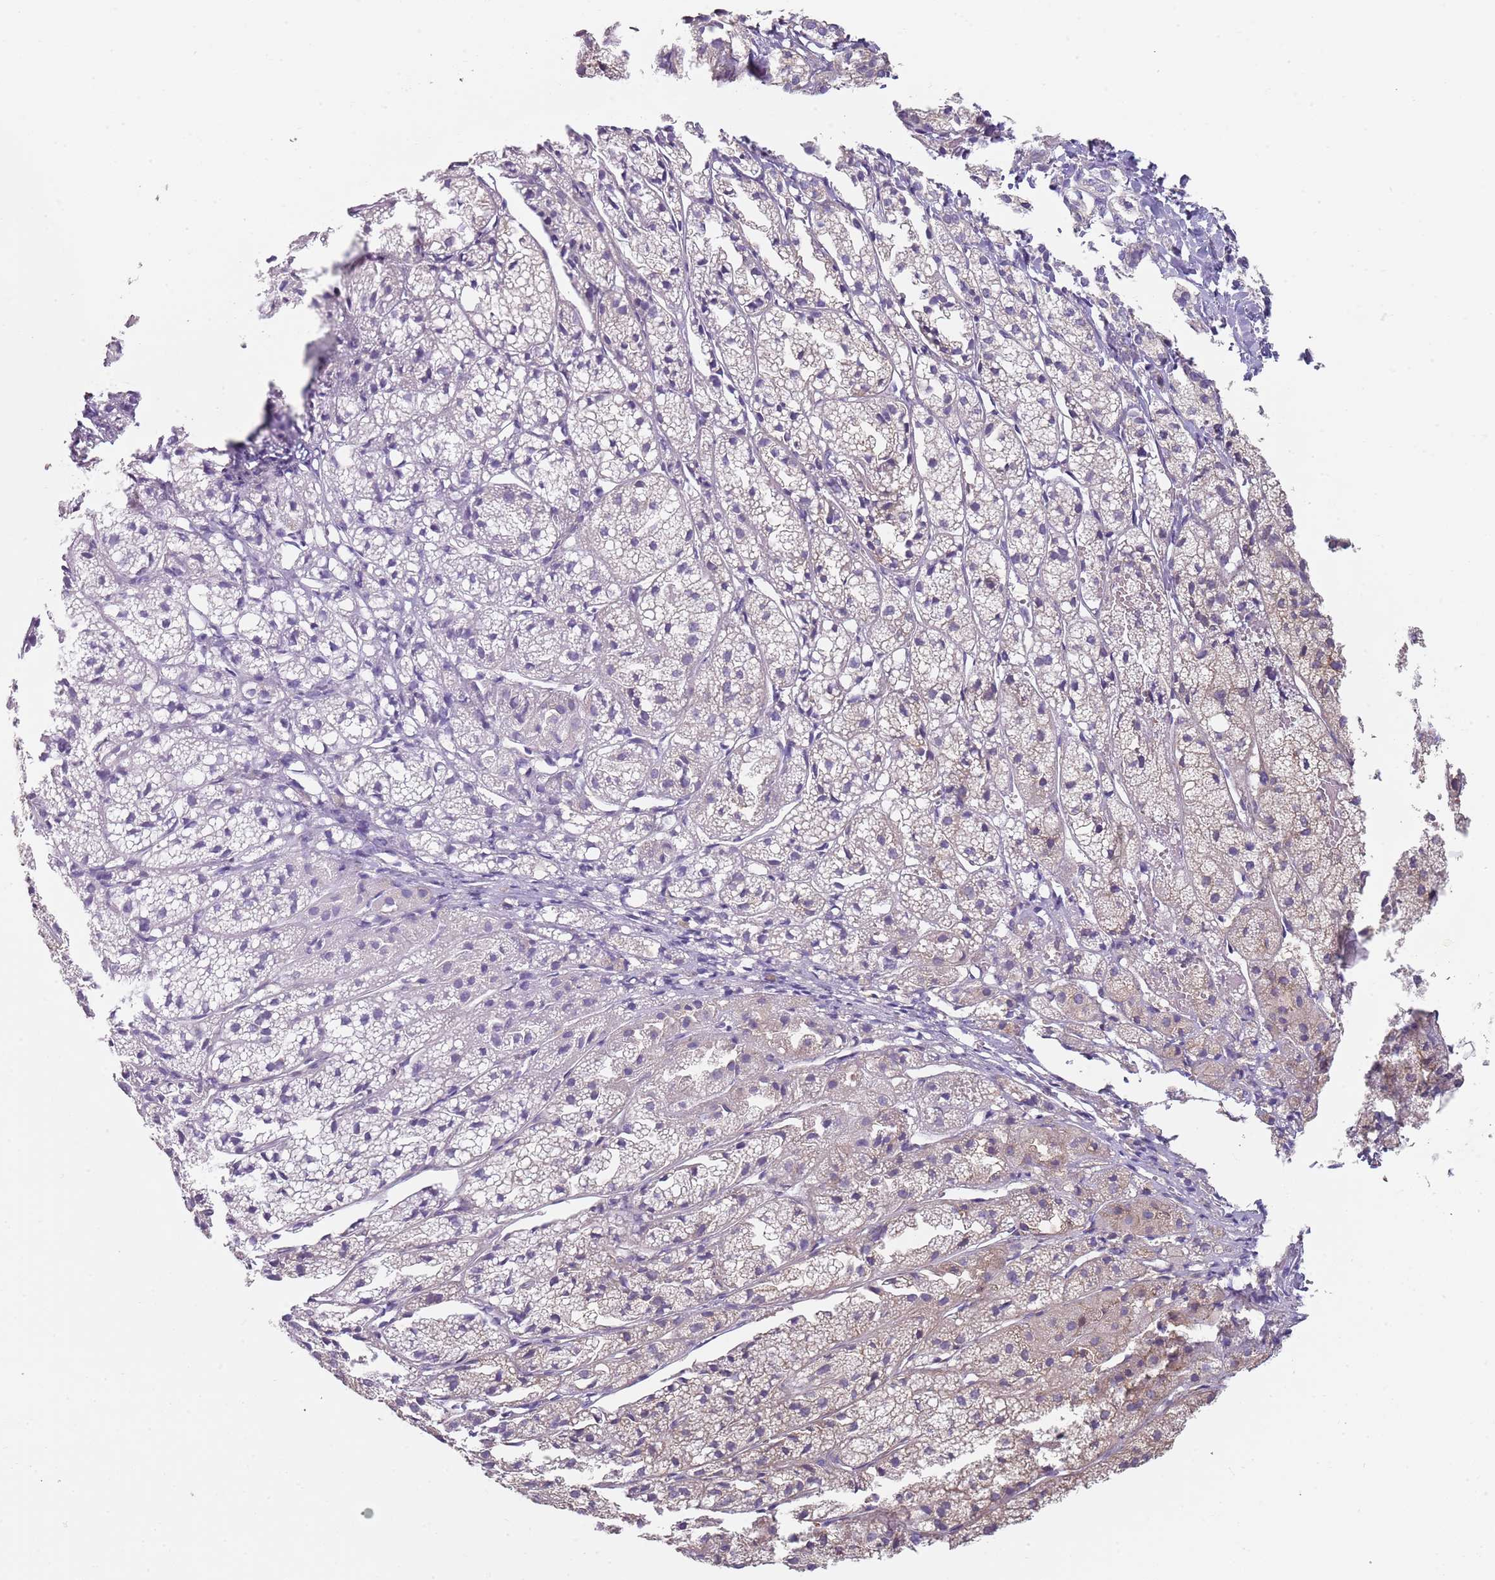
{"staining": {"intensity": "weak", "quantity": "<25%", "location": "cytoplasmic/membranous"}, "tissue": "adrenal gland", "cell_type": "Glandular cells", "image_type": "normal", "snomed": [{"axis": "morphology", "description": "Normal tissue, NOS"}, {"axis": "topography", "description": "Adrenal gland"}], "caption": "DAB (3,3'-diaminobenzidine) immunohistochemical staining of benign adrenal gland reveals no significant expression in glandular cells. (IHC, brightfield microscopy, high magnification).", "gene": "SLC26A6", "patient": {"sex": "female", "age": 44}}